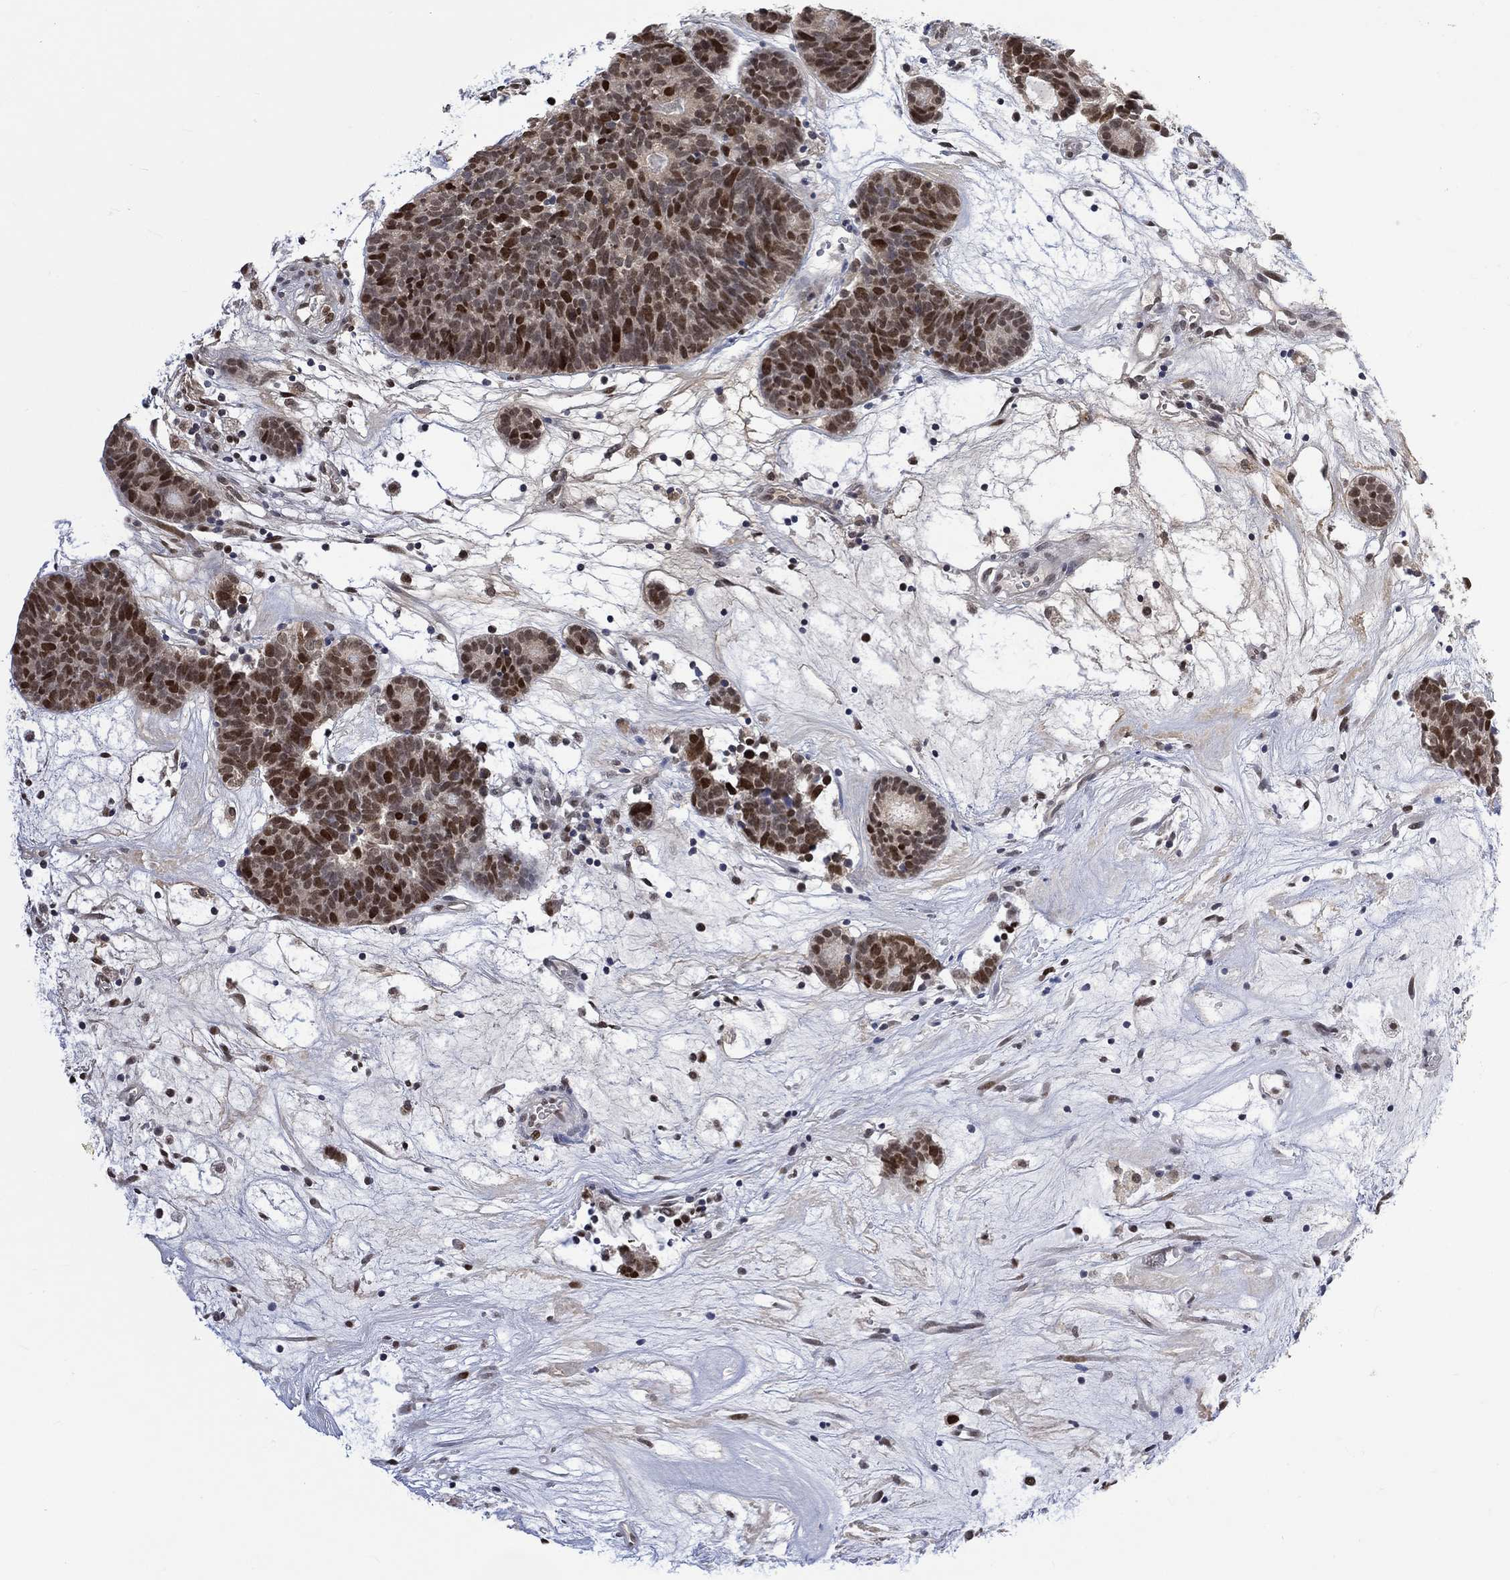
{"staining": {"intensity": "moderate", "quantity": "25%-75%", "location": "nuclear"}, "tissue": "head and neck cancer", "cell_type": "Tumor cells", "image_type": "cancer", "snomed": [{"axis": "morphology", "description": "Adenocarcinoma, NOS"}, {"axis": "topography", "description": "Head-Neck"}], "caption": "Head and neck cancer stained for a protein (brown) shows moderate nuclear positive staining in approximately 25%-75% of tumor cells.", "gene": "RAD54L2", "patient": {"sex": "female", "age": 81}}